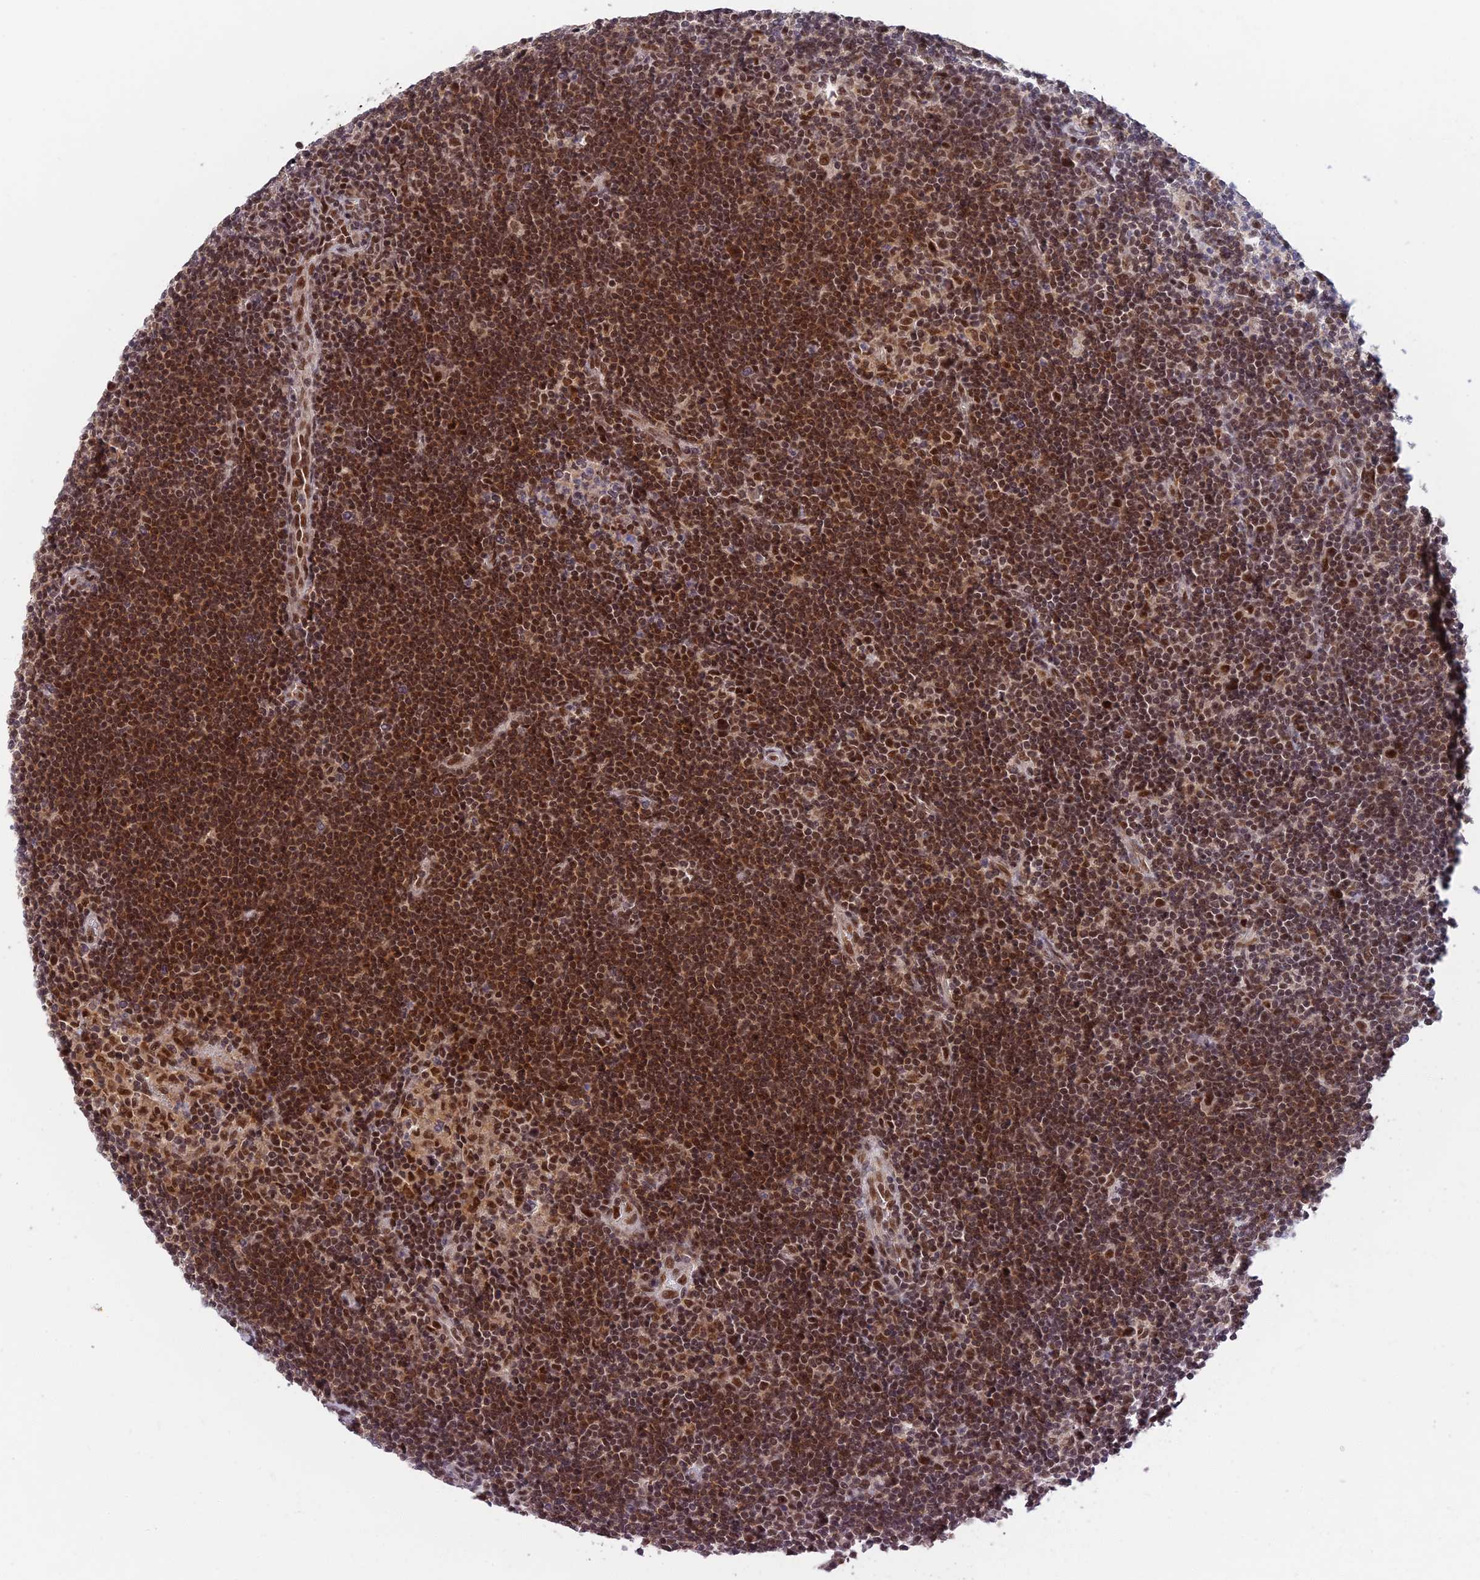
{"staining": {"intensity": "moderate", "quantity": ">75%", "location": "nuclear"}, "tissue": "lymphoma", "cell_type": "Tumor cells", "image_type": "cancer", "snomed": [{"axis": "morphology", "description": "Hodgkin's disease, NOS"}, {"axis": "topography", "description": "Lymph node"}], "caption": "There is medium levels of moderate nuclear expression in tumor cells of Hodgkin's disease, as demonstrated by immunohistochemical staining (brown color).", "gene": "TCEA2", "patient": {"sex": "female", "age": 57}}